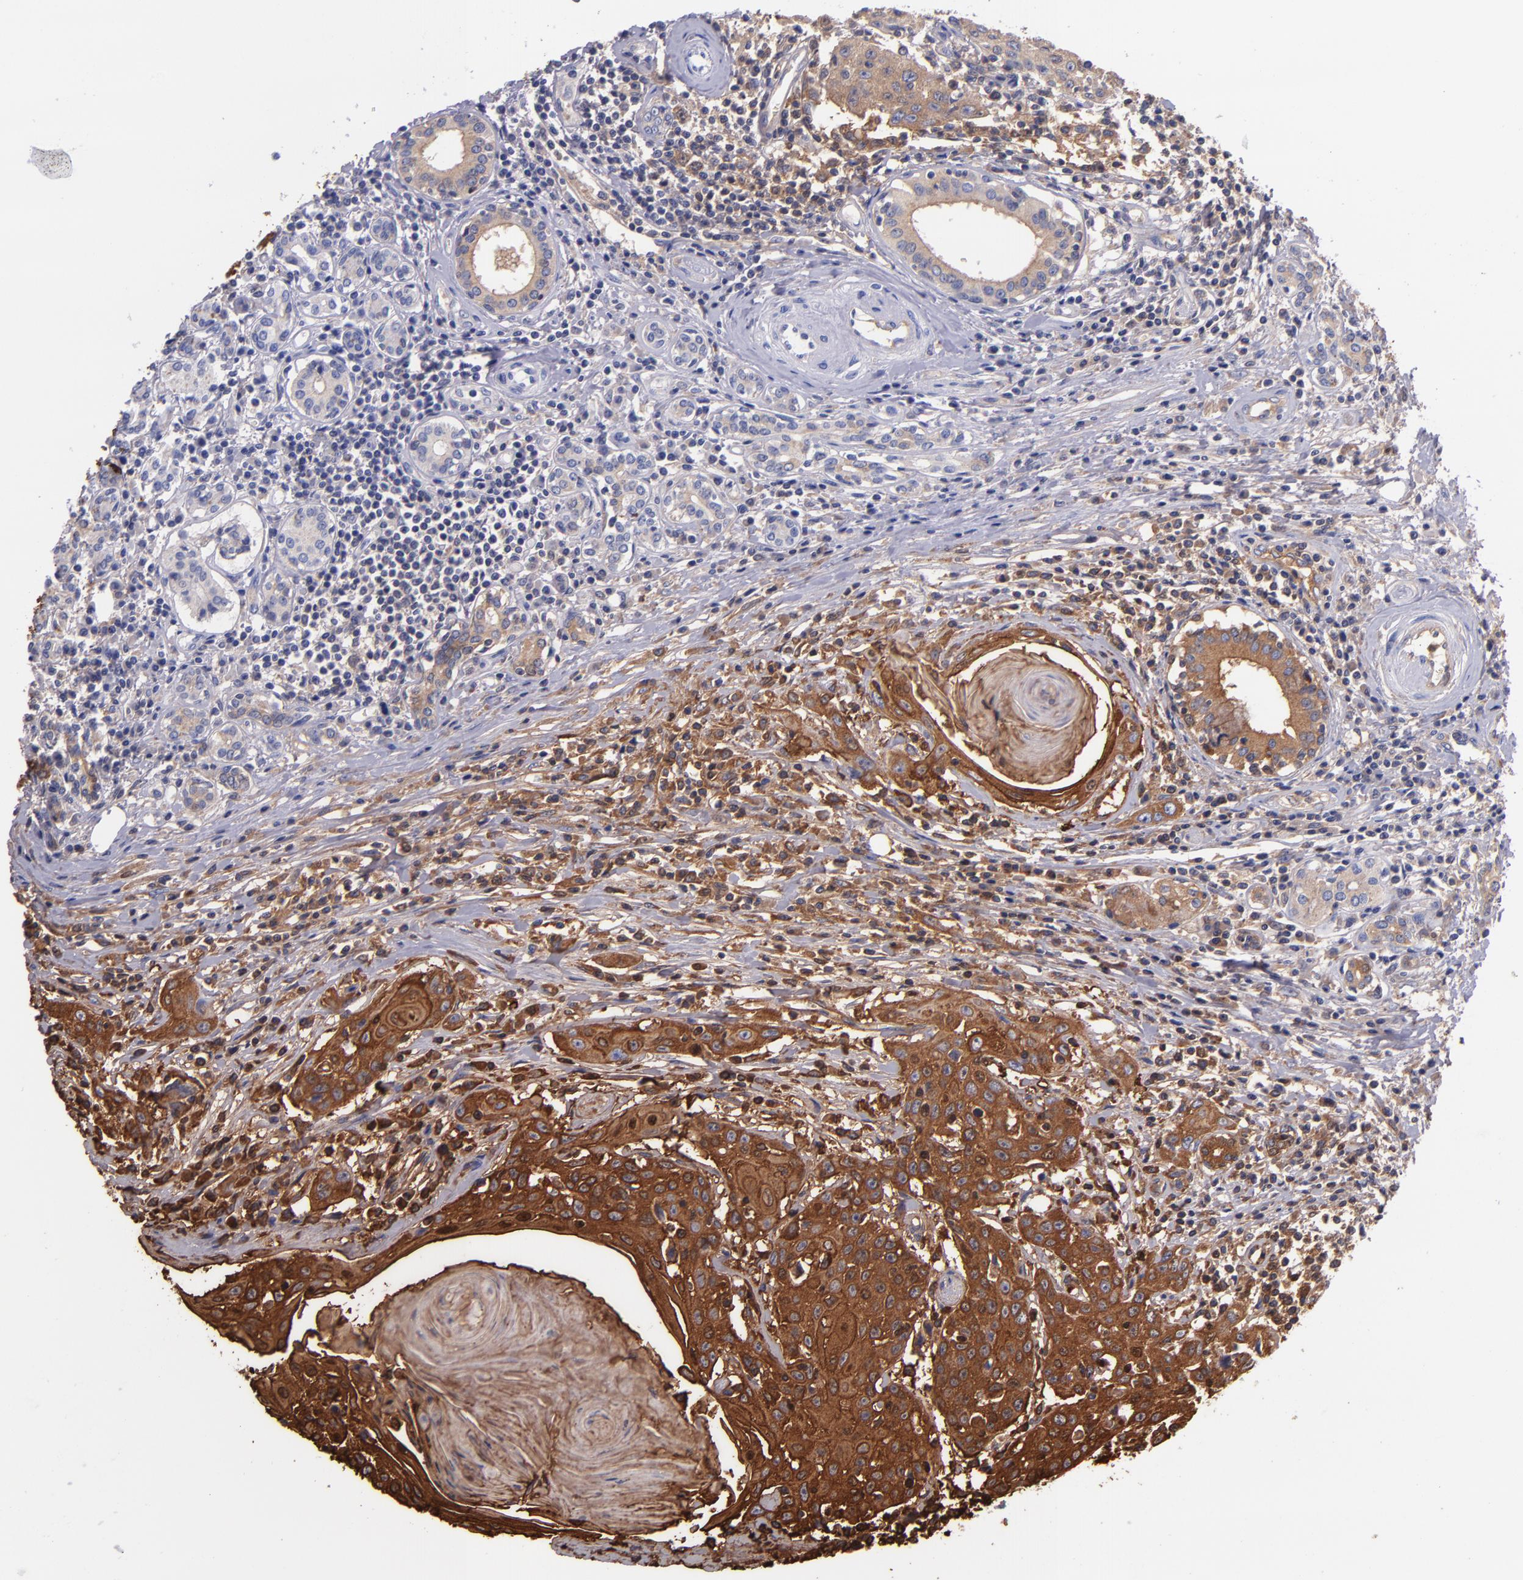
{"staining": {"intensity": "strong", "quantity": ">75%", "location": "cytoplasmic/membranous"}, "tissue": "head and neck cancer", "cell_type": "Tumor cells", "image_type": "cancer", "snomed": [{"axis": "morphology", "description": "Squamous cell carcinoma, NOS"}, {"axis": "morphology", "description": "Squamous cell carcinoma, metastatic, NOS"}, {"axis": "topography", "description": "Lymph node"}, {"axis": "topography", "description": "Salivary gland"}, {"axis": "topography", "description": "Head-Neck"}], "caption": "Immunohistochemical staining of head and neck squamous cell carcinoma demonstrates strong cytoplasmic/membranous protein positivity in approximately >75% of tumor cells. (IHC, brightfield microscopy, high magnification).", "gene": "IVL", "patient": {"sex": "female", "age": 74}}